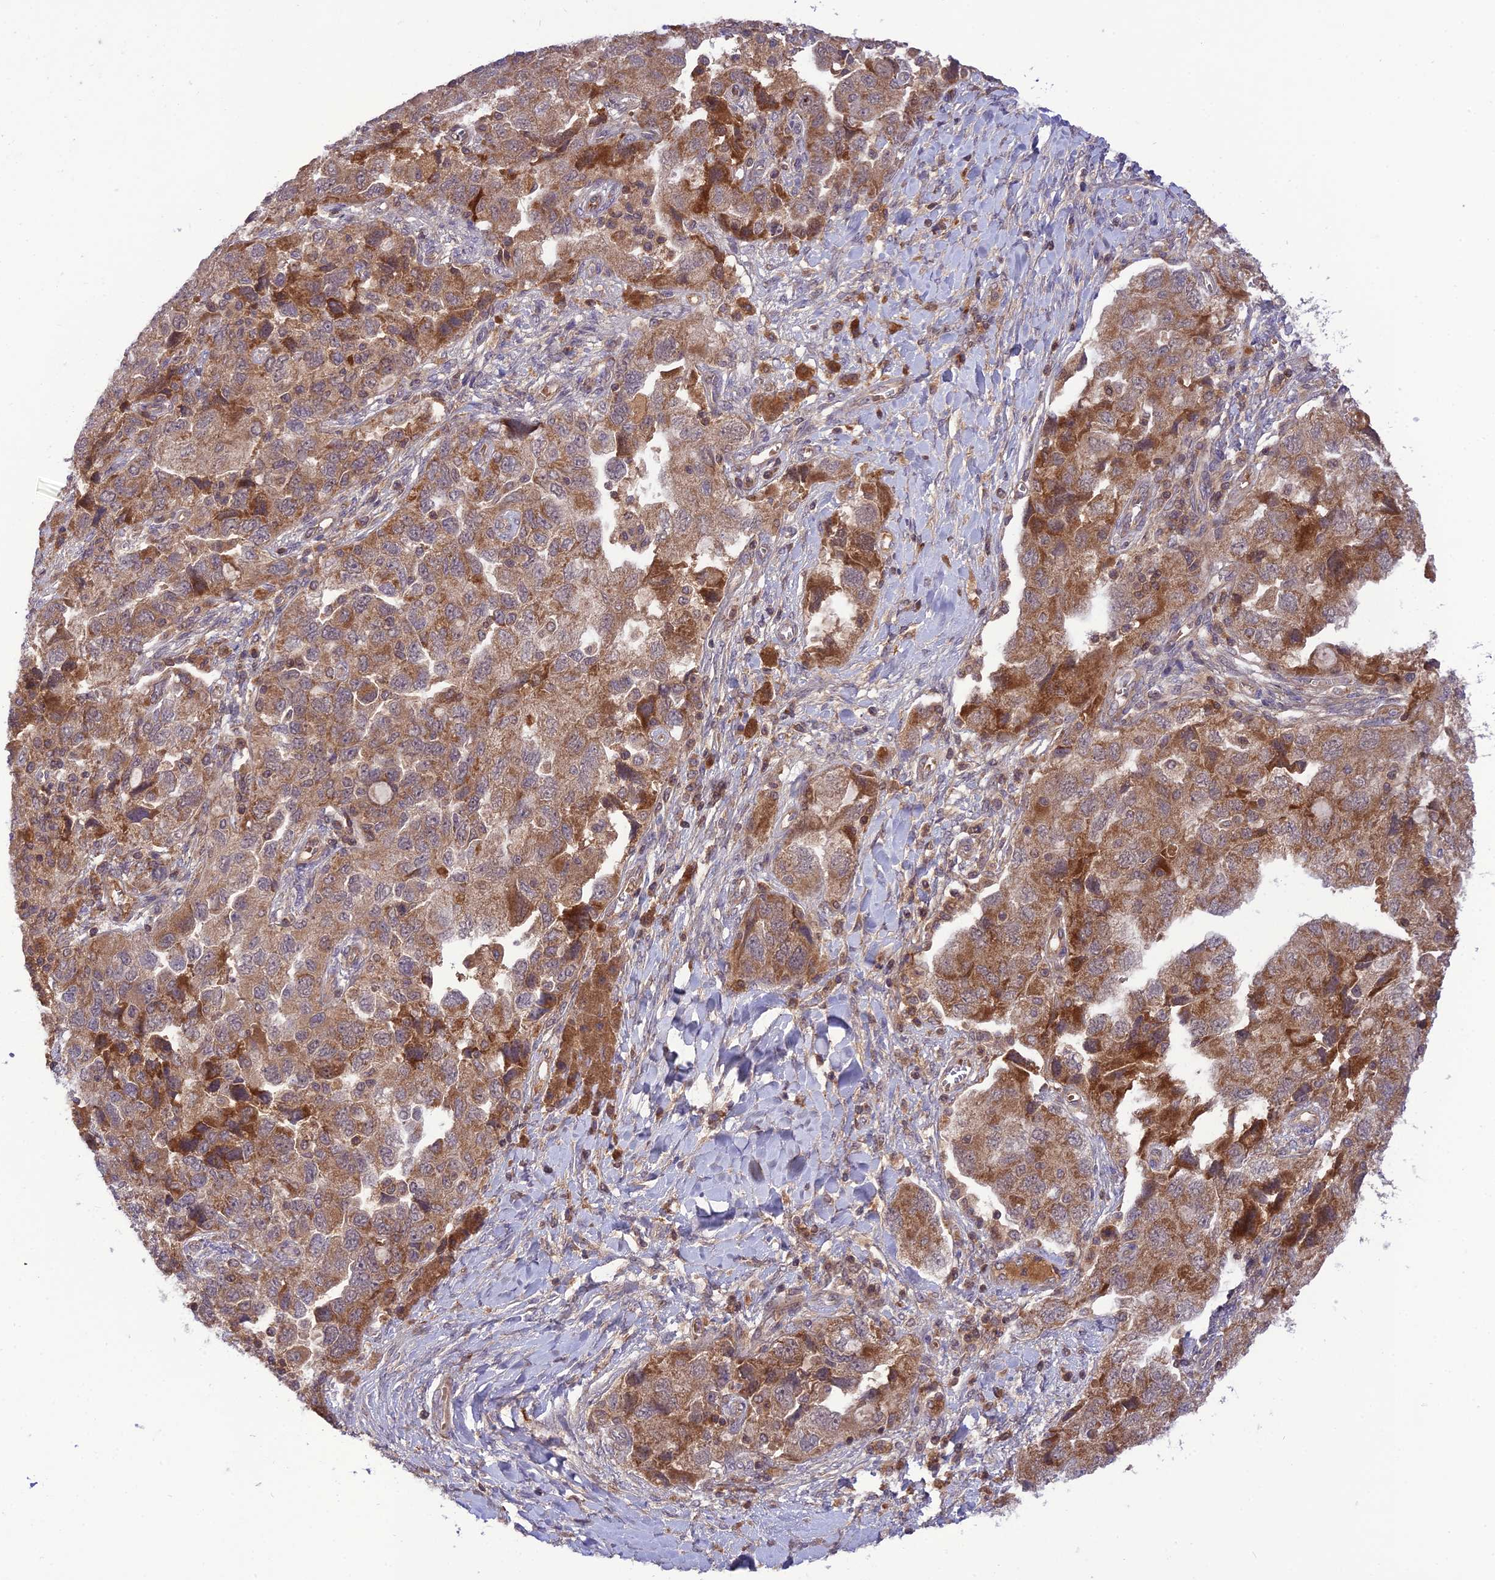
{"staining": {"intensity": "moderate", "quantity": ">75%", "location": "cytoplasmic/membranous"}, "tissue": "ovarian cancer", "cell_type": "Tumor cells", "image_type": "cancer", "snomed": [{"axis": "morphology", "description": "Carcinoma, NOS"}, {"axis": "morphology", "description": "Cystadenocarcinoma, serous, NOS"}, {"axis": "topography", "description": "Ovary"}], "caption": "A medium amount of moderate cytoplasmic/membranous positivity is identified in about >75% of tumor cells in ovarian carcinoma tissue.", "gene": "NDUFC1", "patient": {"sex": "female", "age": 69}}